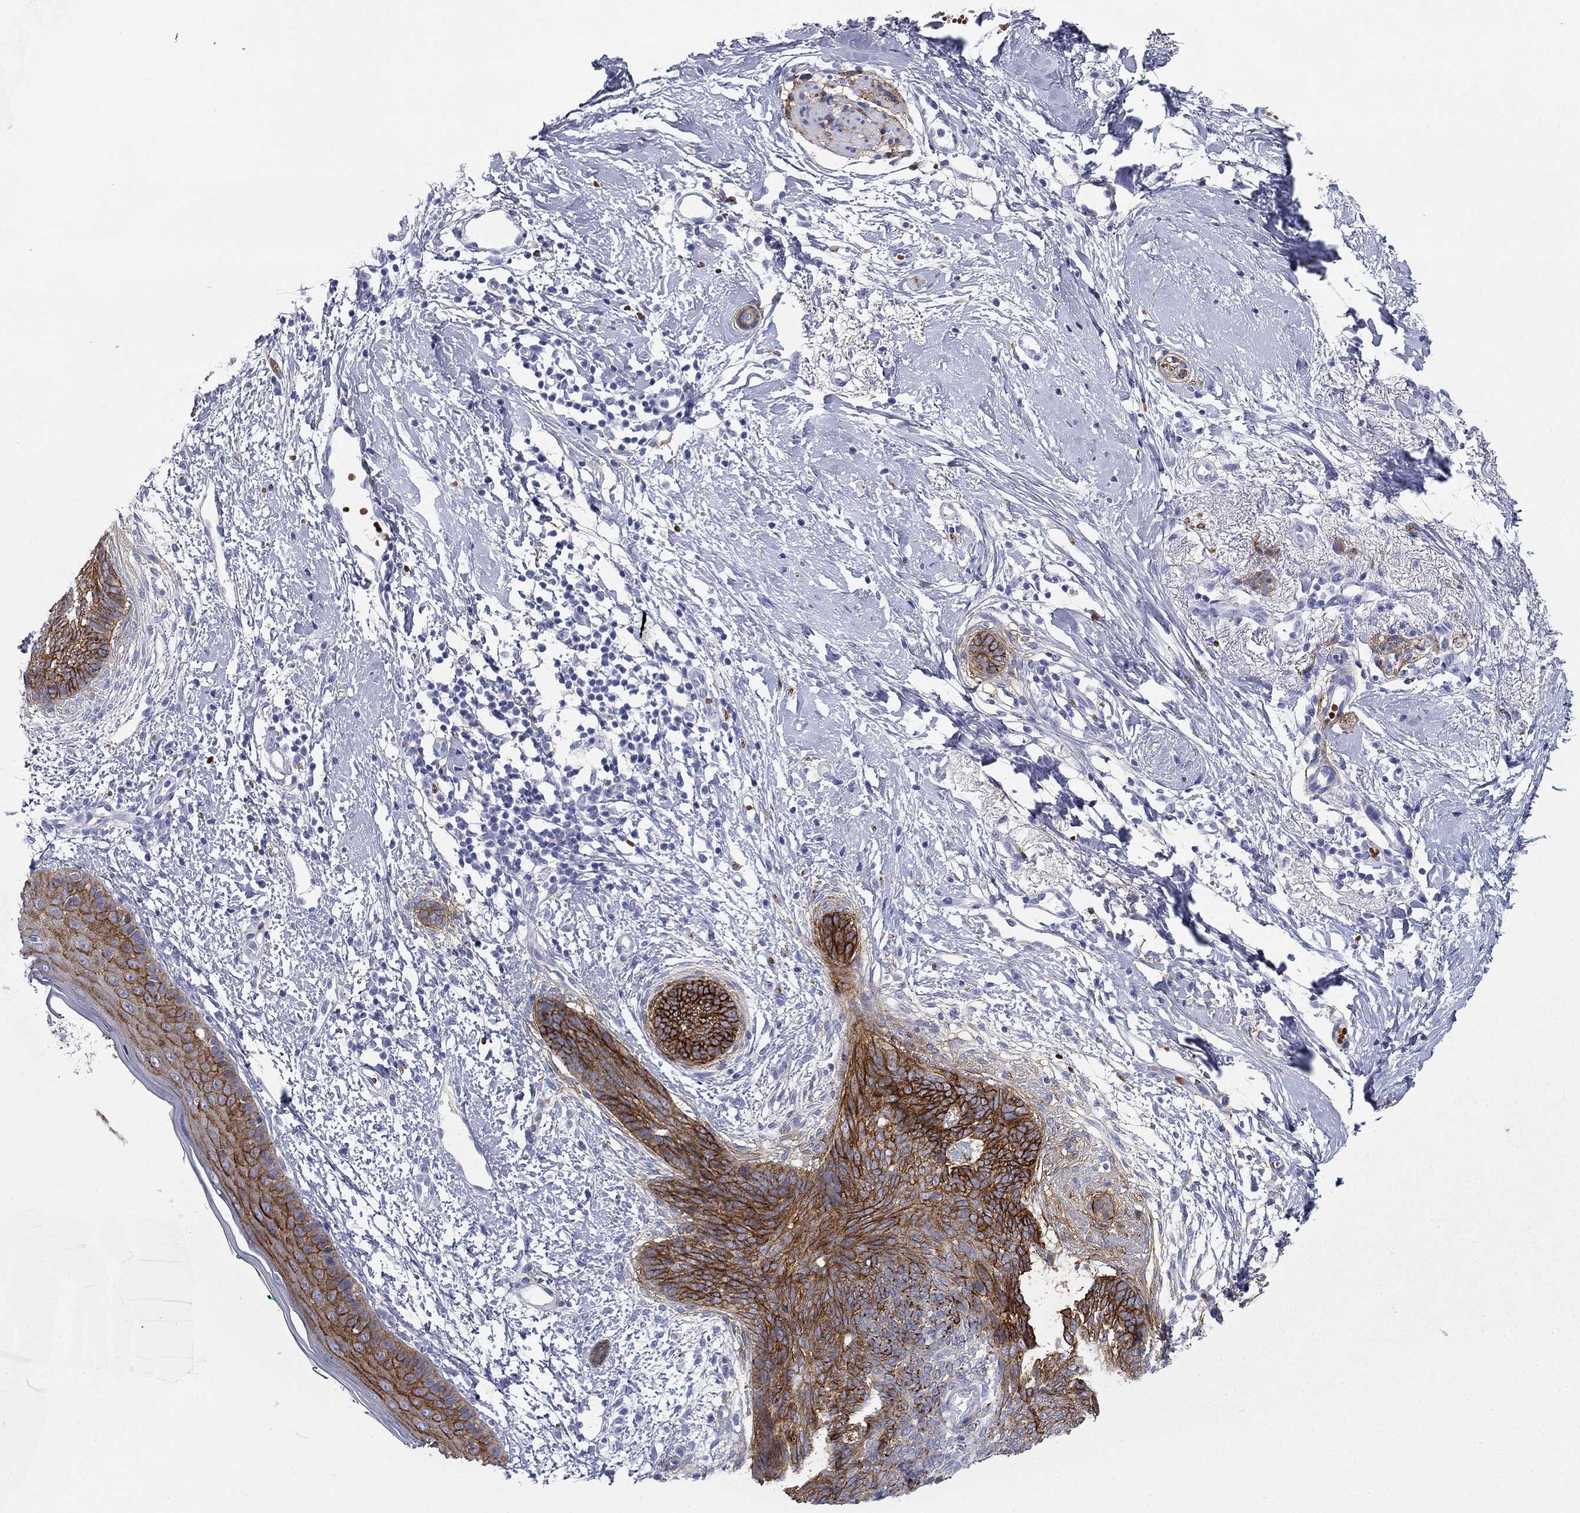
{"staining": {"intensity": "strong", "quantity": ">75%", "location": "cytoplasmic/membranous"}, "tissue": "skin cancer", "cell_type": "Tumor cells", "image_type": "cancer", "snomed": [{"axis": "morphology", "description": "Basal cell carcinoma"}, {"axis": "topography", "description": "Skin"}], "caption": "Immunohistochemistry (IHC) (DAB) staining of human basal cell carcinoma (skin) demonstrates strong cytoplasmic/membranous protein positivity in approximately >75% of tumor cells. The staining was performed using DAB (3,3'-diaminobenzidine) to visualize the protein expression in brown, while the nuclei were stained in blue with hematoxylin (Magnification: 20x).", "gene": "GPC1", "patient": {"sex": "female", "age": 65}}